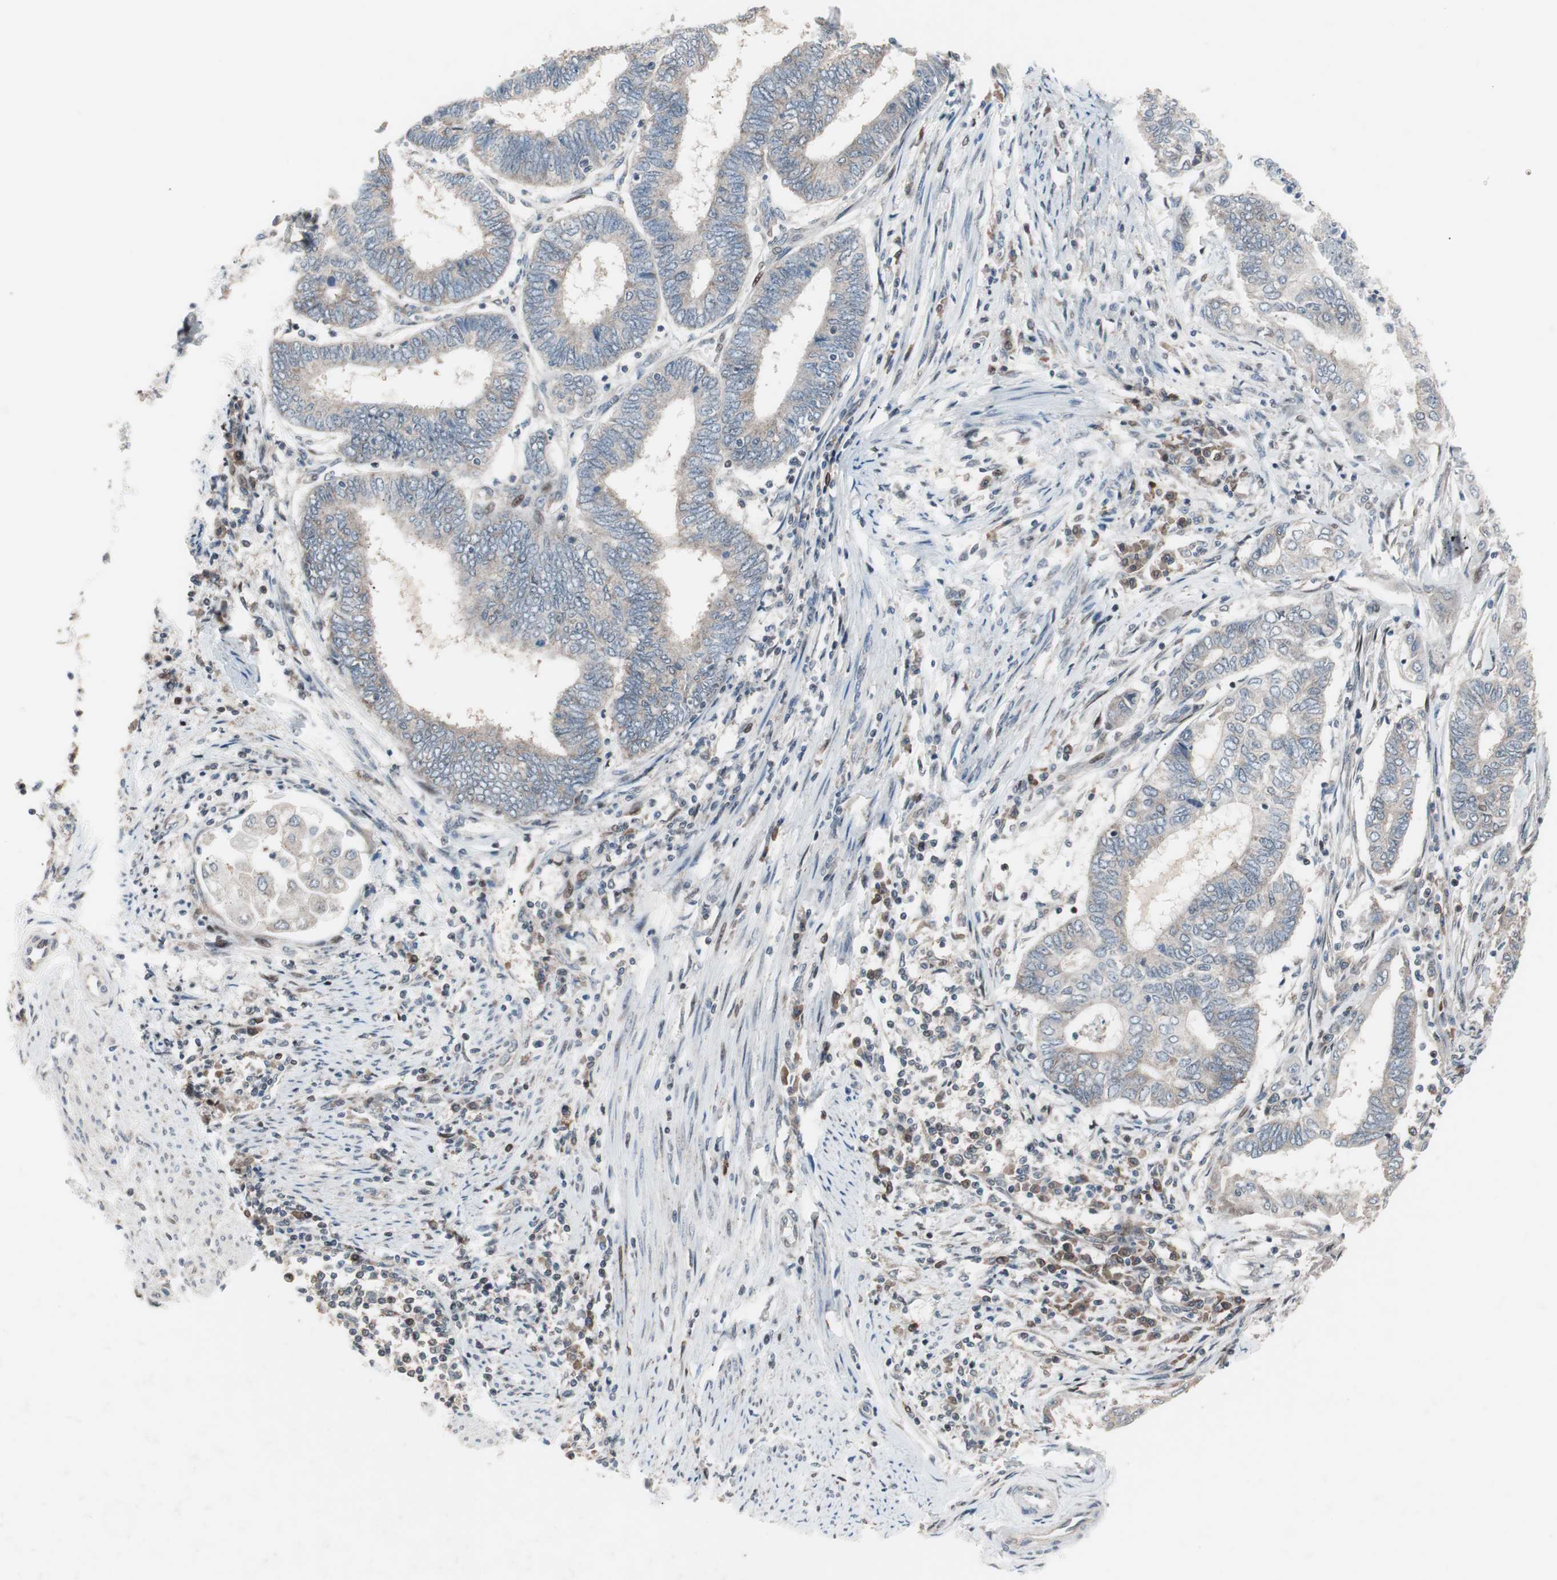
{"staining": {"intensity": "negative", "quantity": "none", "location": "none"}, "tissue": "endometrial cancer", "cell_type": "Tumor cells", "image_type": "cancer", "snomed": [{"axis": "morphology", "description": "Adenocarcinoma, NOS"}, {"axis": "topography", "description": "Uterus"}, {"axis": "topography", "description": "Endometrium"}], "caption": "Tumor cells show no significant staining in endometrial adenocarcinoma.", "gene": "POLH", "patient": {"sex": "female", "age": 70}}